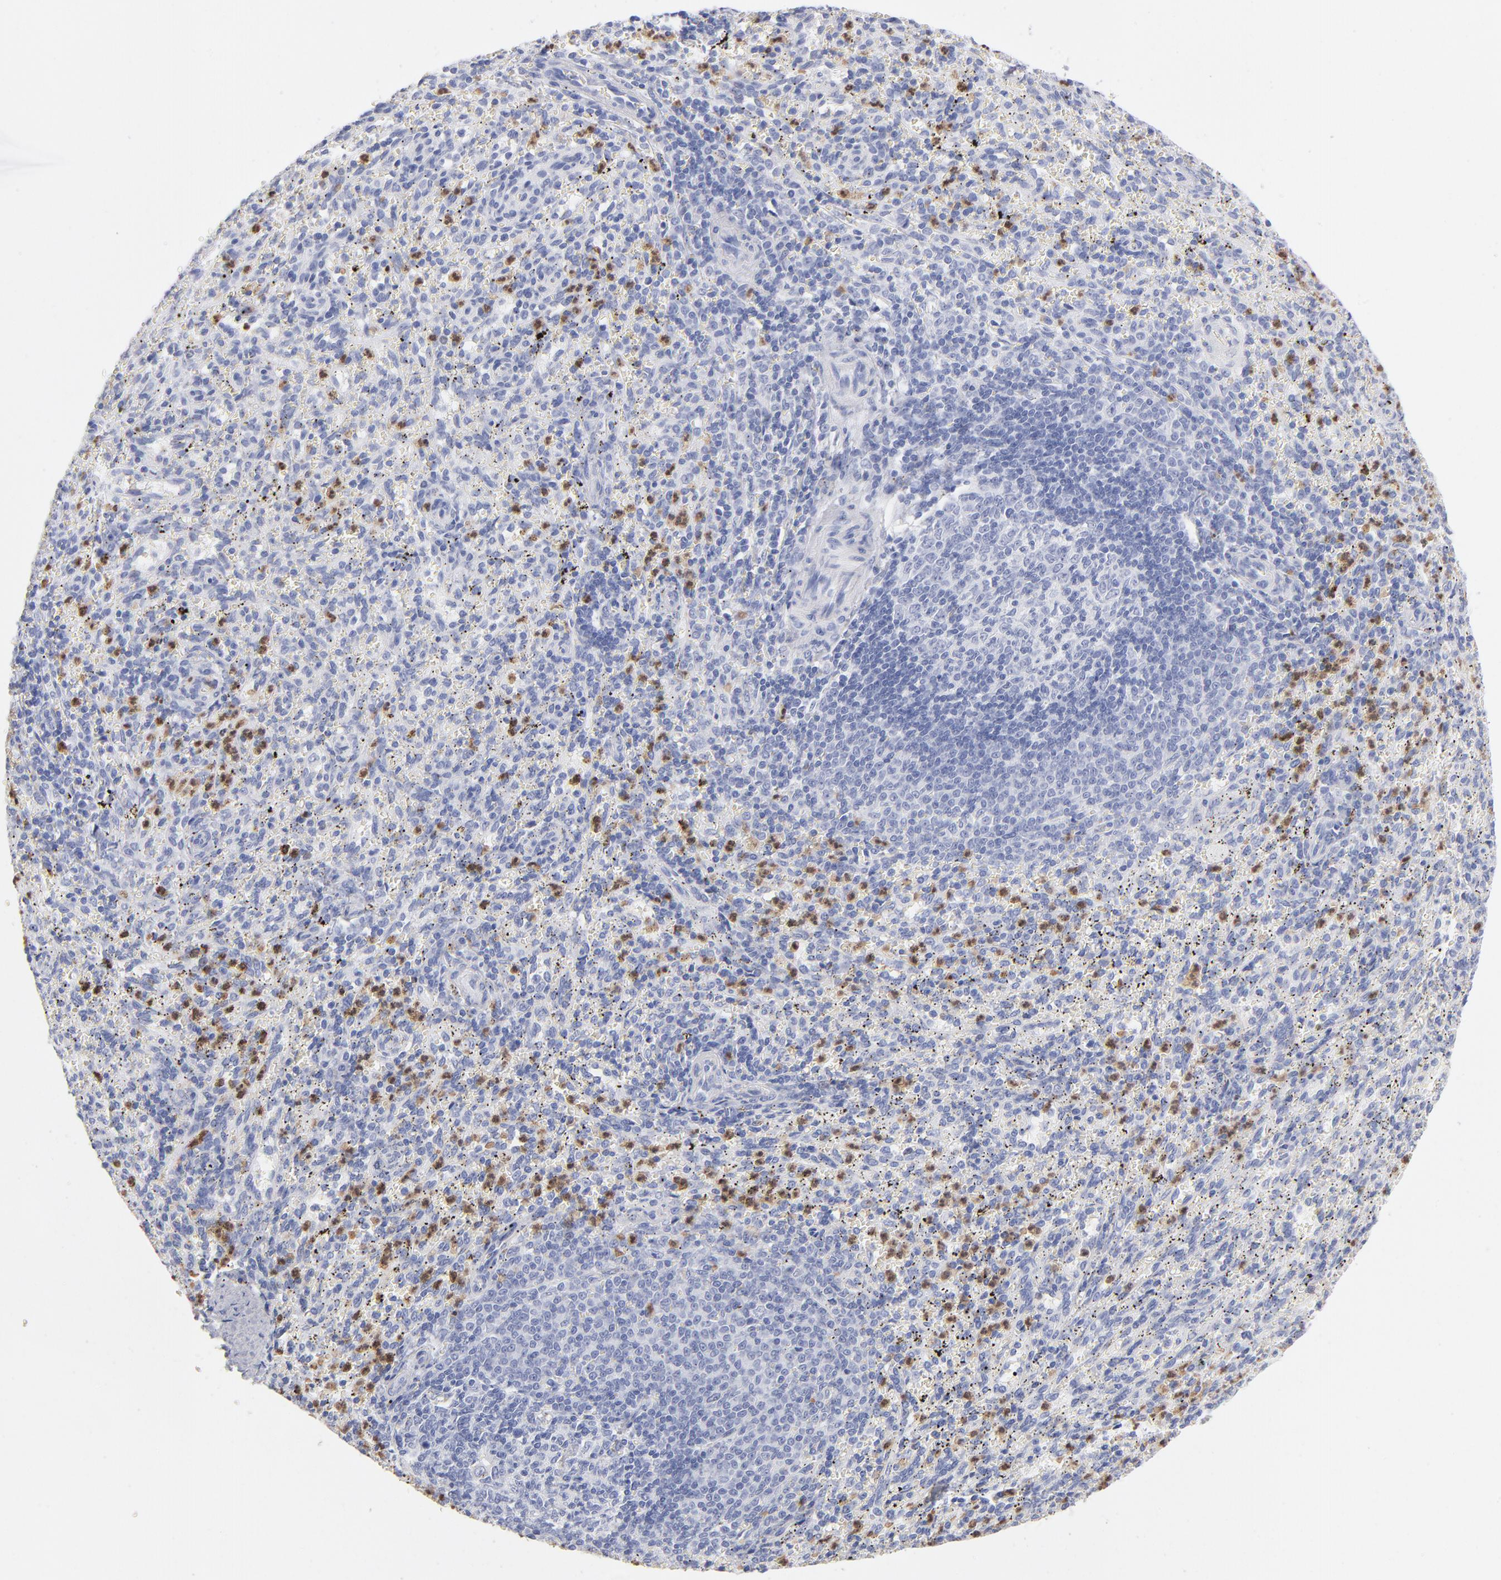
{"staining": {"intensity": "negative", "quantity": "none", "location": "none"}, "tissue": "spleen", "cell_type": "Cells in red pulp", "image_type": "normal", "snomed": [{"axis": "morphology", "description": "Normal tissue, NOS"}, {"axis": "topography", "description": "Spleen"}], "caption": "This is a micrograph of IHC staining of unremarkable spleen, which shows no staining in cells in red pulp. (Immunohistochemistry (ihc), brightfield microscopy, high magnification).", "gene": "ARG1", "patient": {"sex": "female", "age": 10}}